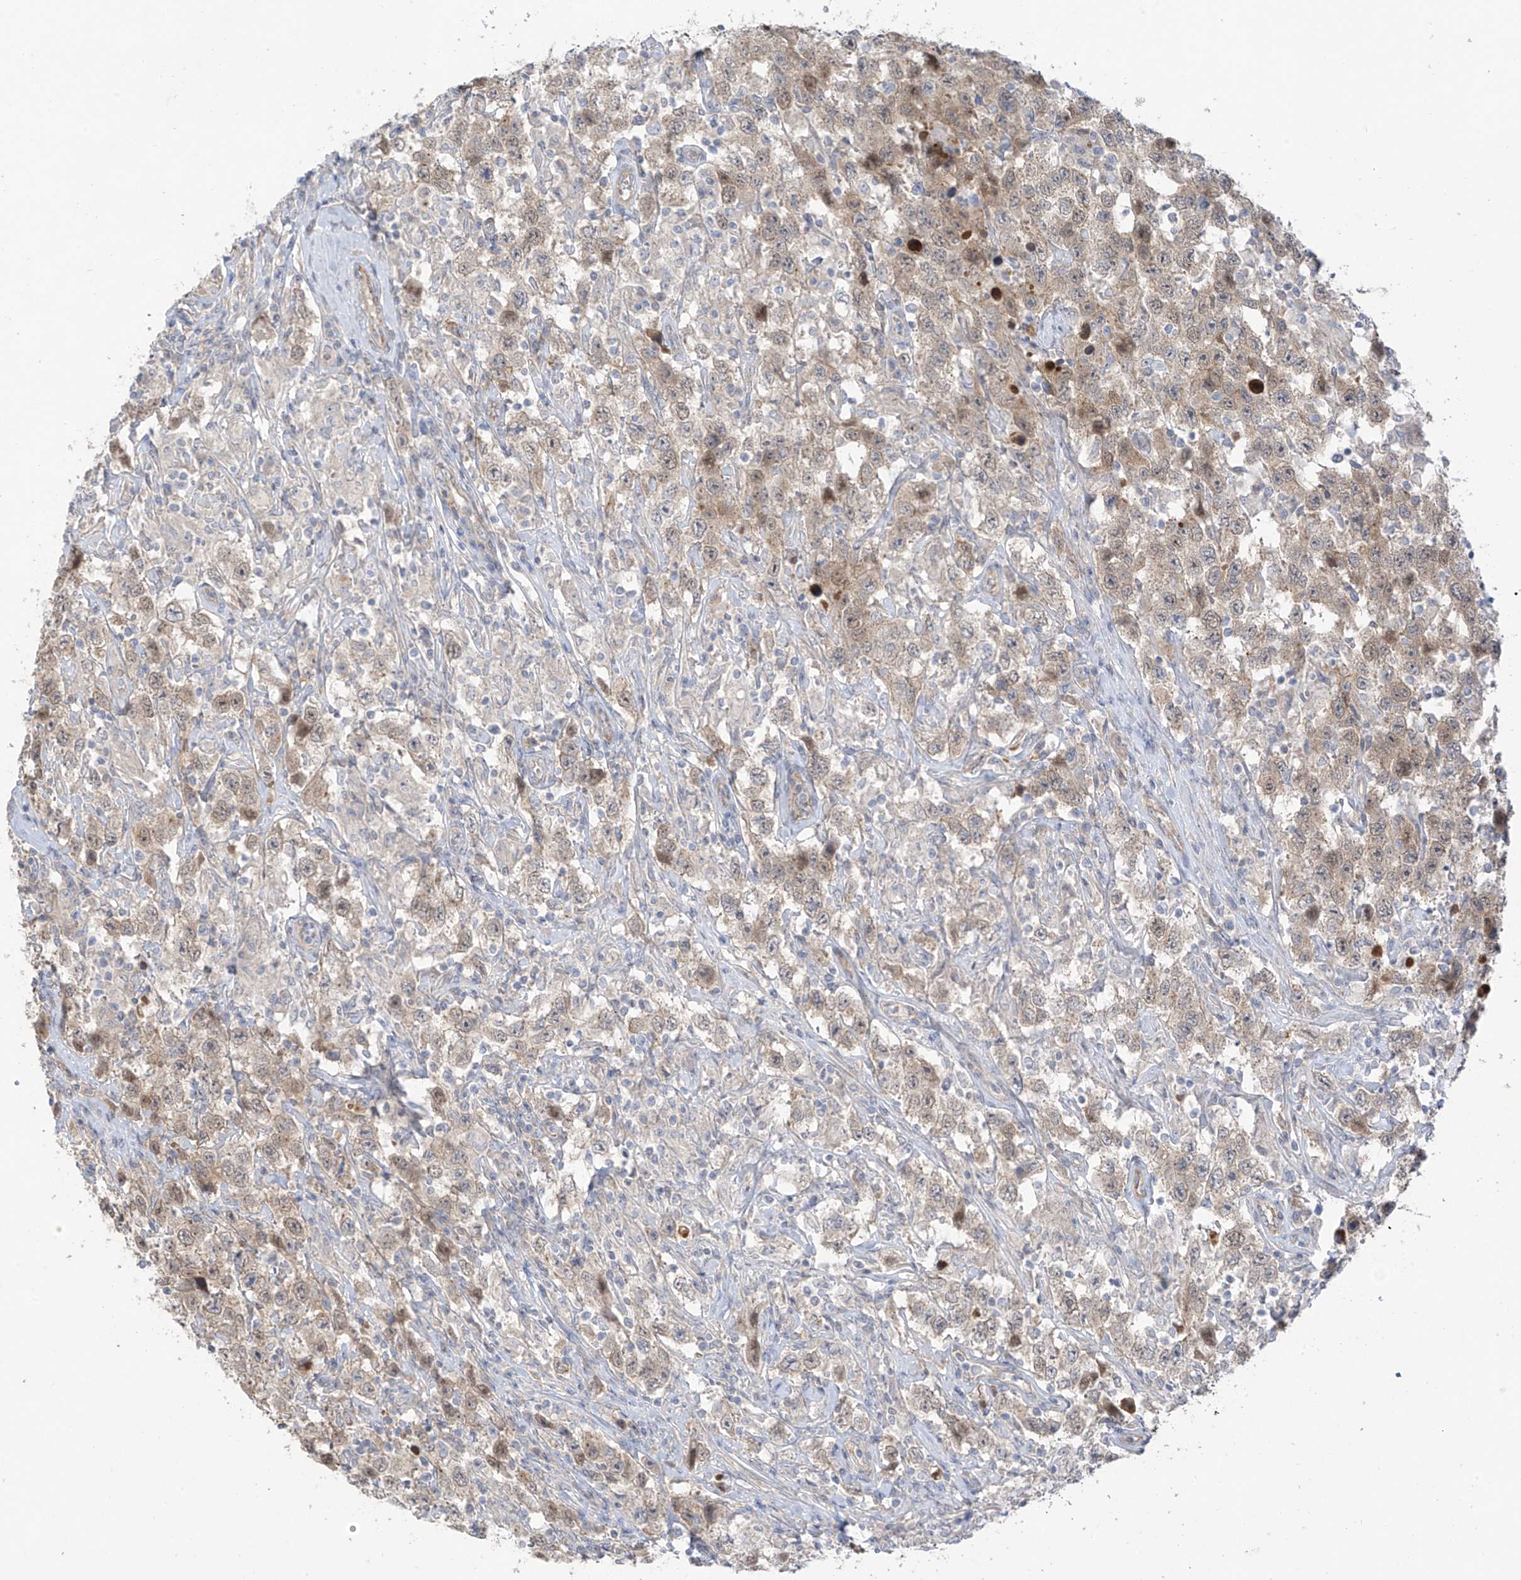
{"staining": {"intensity": "weak", "quantity": ">75%", "location": "cytoplasmic/membranous"}, "tissue": "testis cancer", "cell_type": "Tumor cells", "image_type": "cancer", "snomed": [{"axis": "morphology", "description": "Seminoma, NOS"}, {"axis": "topography", "description": "Testis"}], "caption": "A high-resolution image shows immunohistochemistry (IHC) staining of testis cancer (seminoma), which reveals weak cytoplasmic/membranous expression in about >75% of tumor cells.", "gene": "EIPR1", "patient": {"sex": "male", "age": 41}}